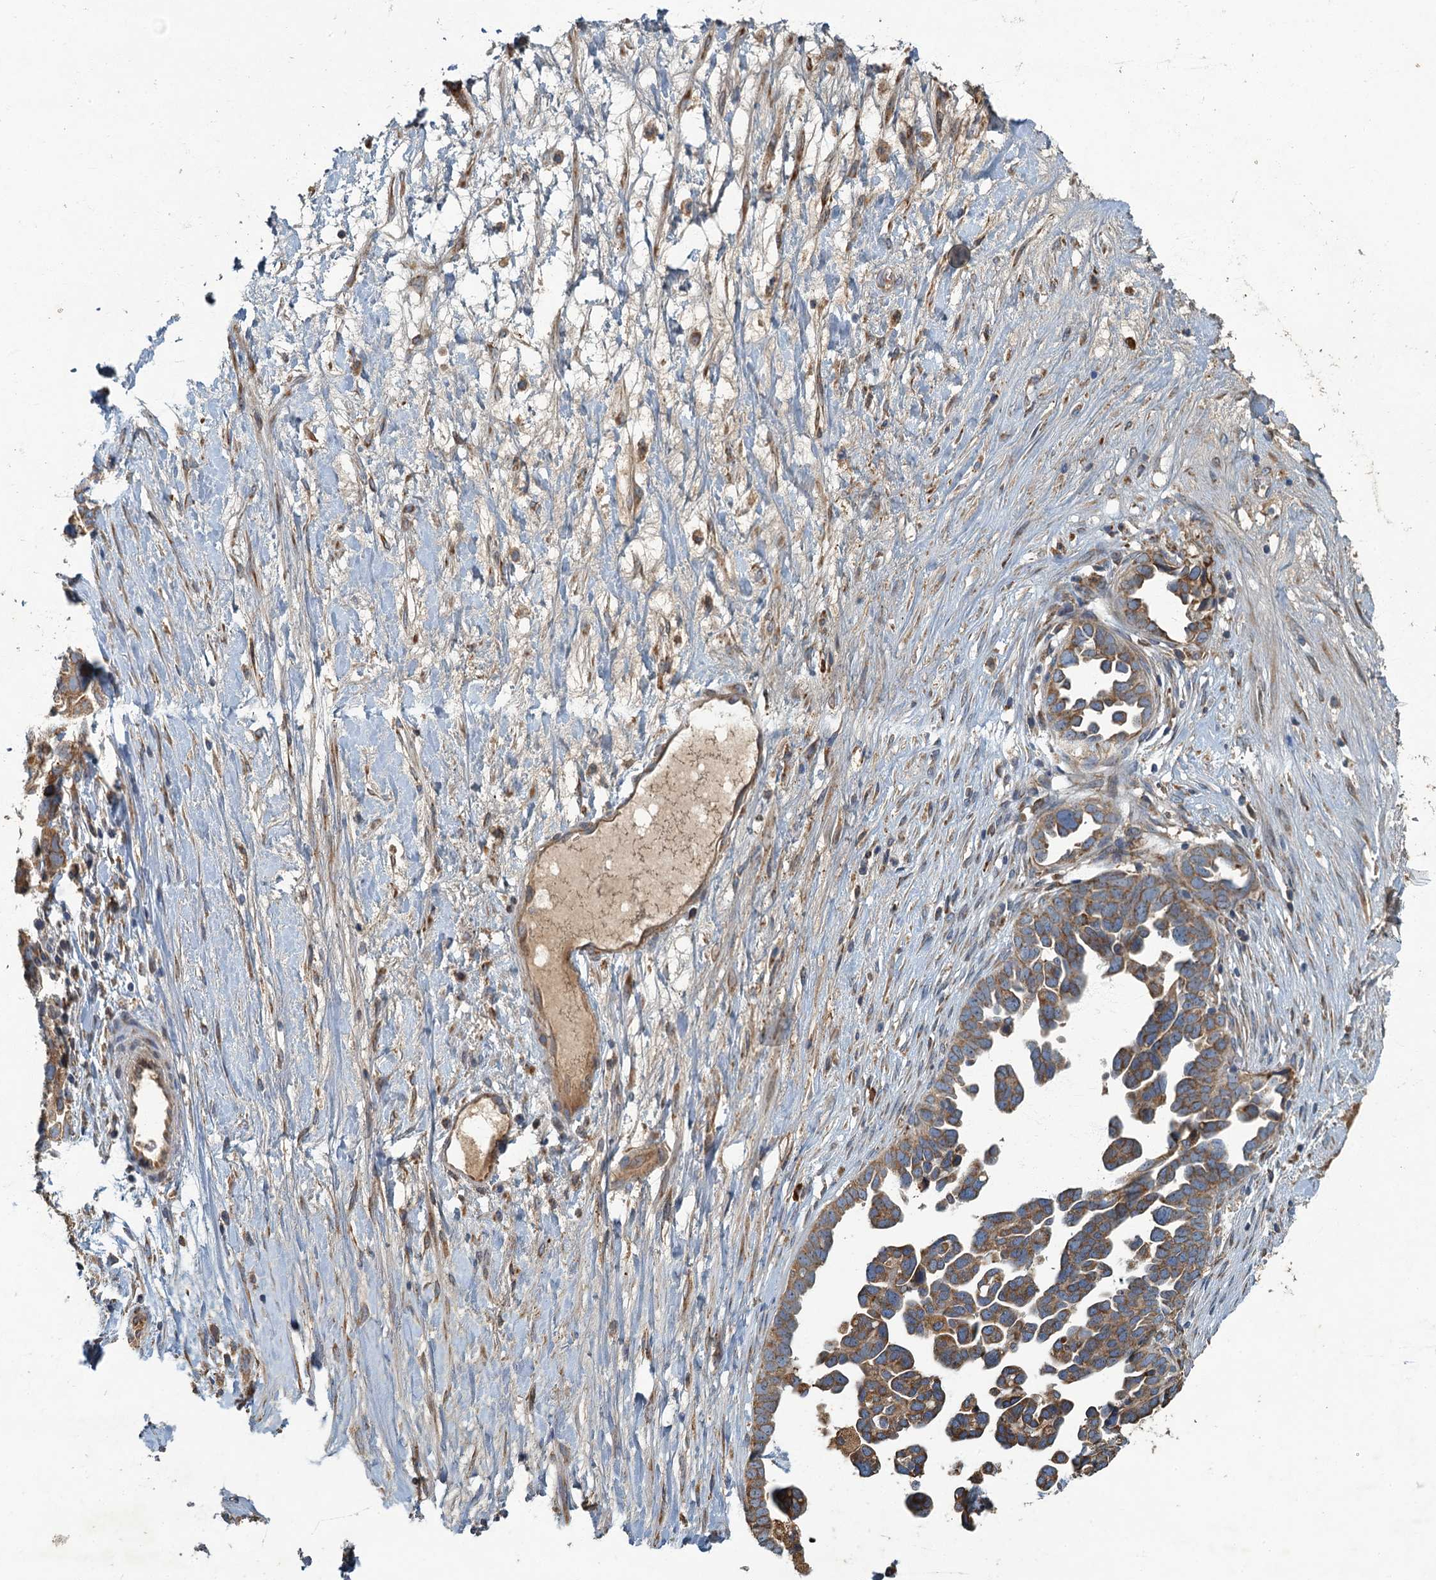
{"staining": {"intensity": "moderate", "quantity": ">75%", "location": "cytoplasmic/membranous"}, "tissue": "ovarian cancer", "cell_type": "Tumor cells", "image_type": "cancer", "snomed": [{"axis": "morphology", "description": "Cystadenocarcinoma, serous, NOS"}, {"axis": "topography", "description": "Ovary"}], "caption": "IHC of human ovarian cancer (serous cystadenocarcinoma) displays medium levels of moderate cytoplasmic/membranous positivity in approximately >75% of tumor cells.", "gene": "SPDYC", "patient": {"sex": "female", "age": 54}}